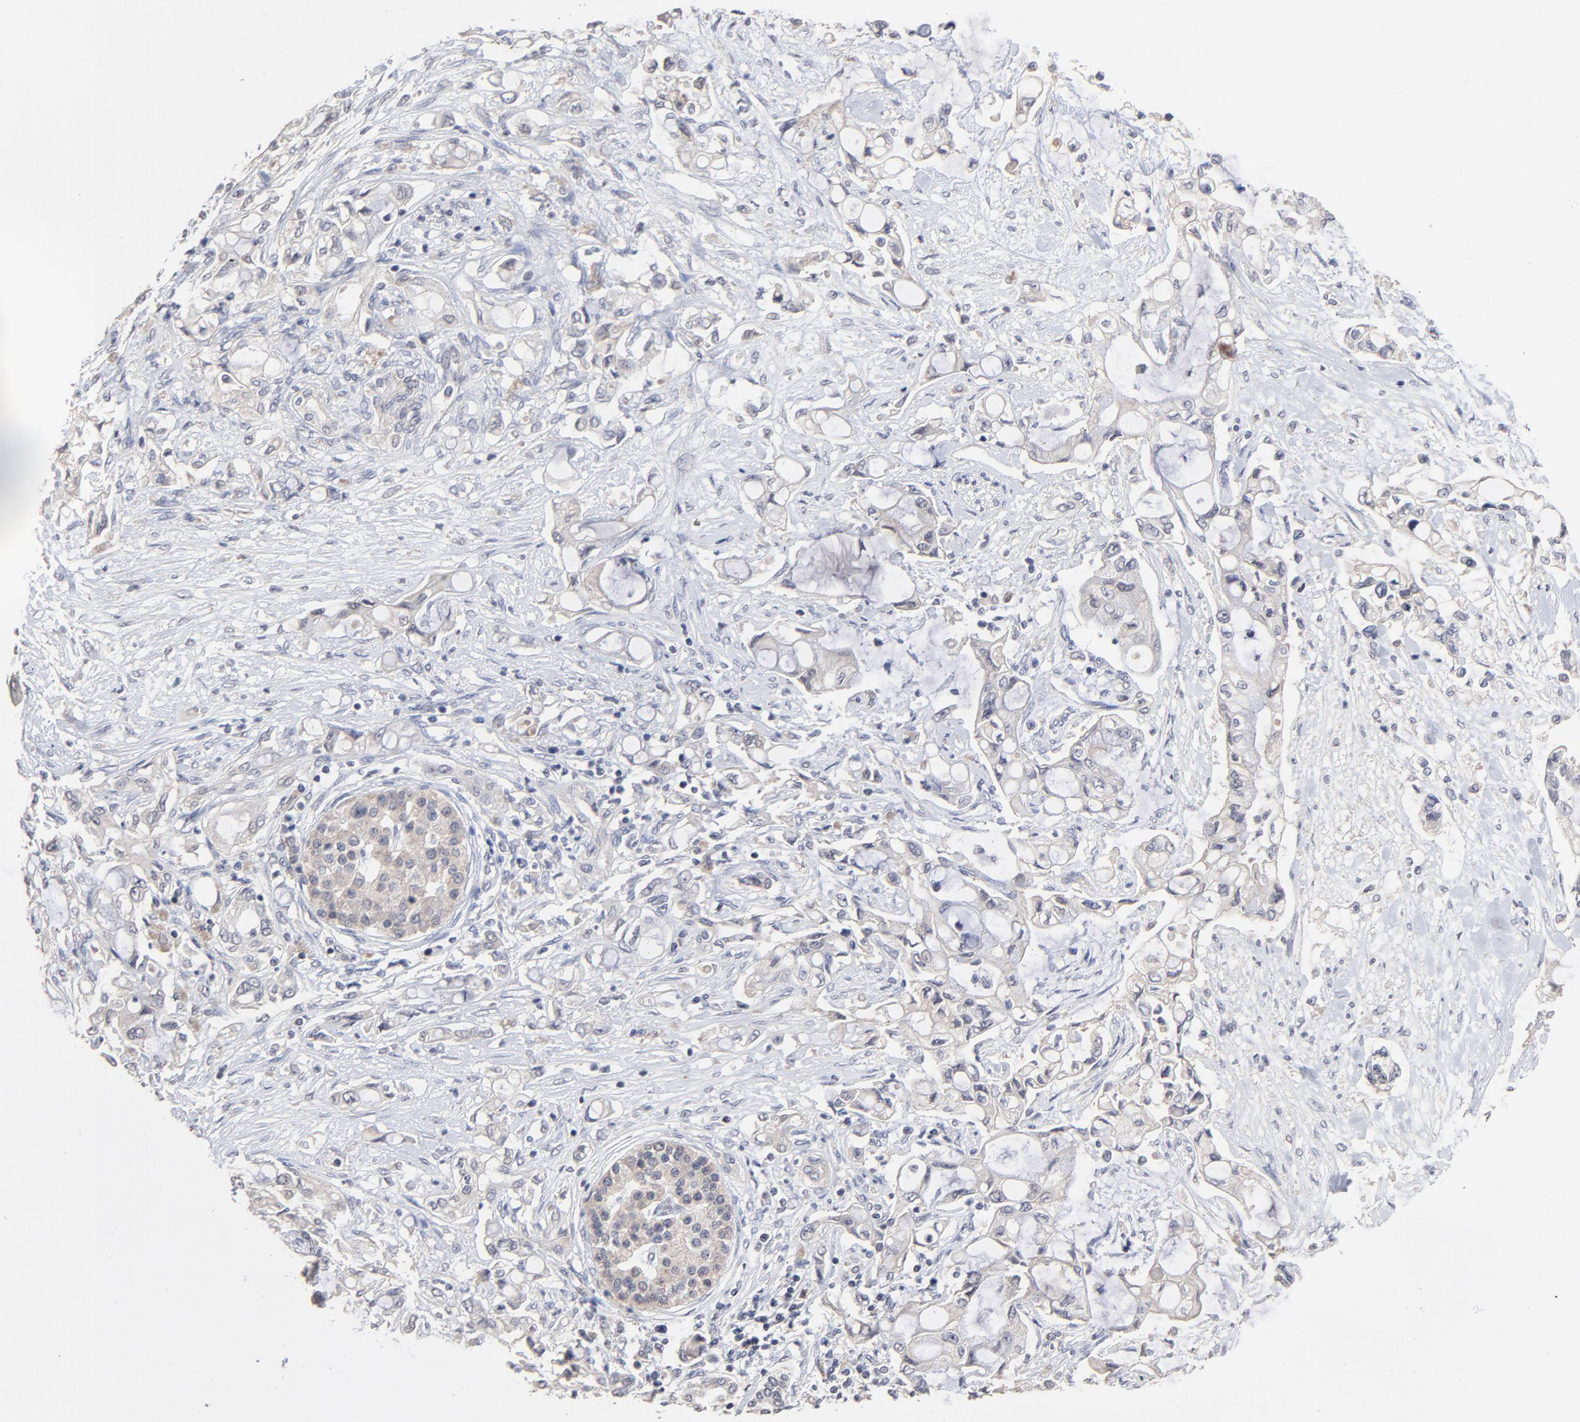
{"staining": {"intensity": "negative", "quantity": "none", "location": "none"}, "tissue": "pancreatic cancer", "cell_type": "Tumor cells", "image_type": "cancer", "snomed": [{"axis": "morphology", "description": "Adenocarcinoma, NOS"}, {"axis": "topography", "description": "Pancreas"}], "caption": "Immunohistochemical staining of adenocarcinoma (pancreatic) displays no significant positivity in tumor cells.", "gene": "VPREB3", "patient": {"sex": "female", "age": 70}}